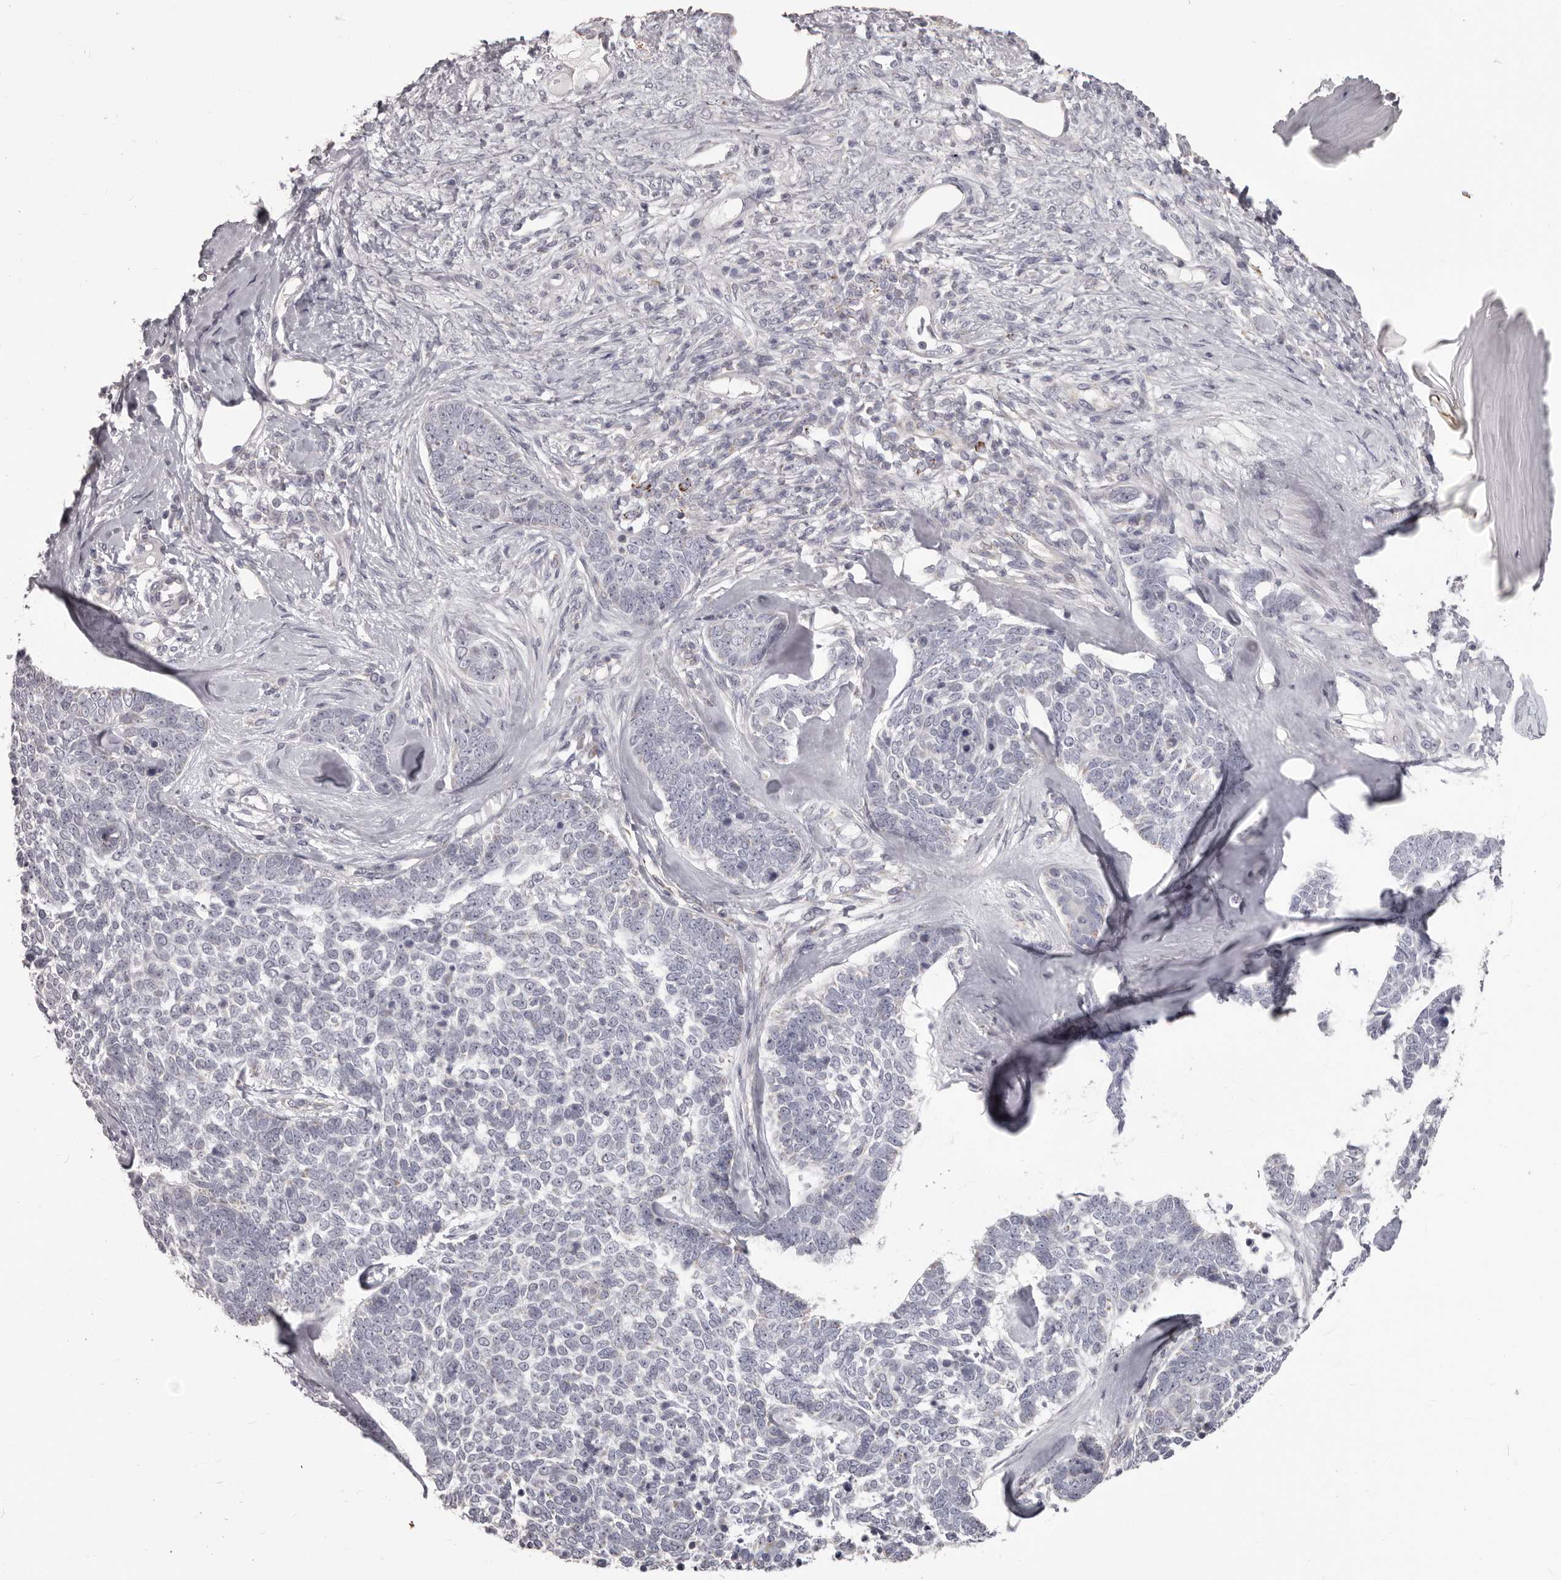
{"staining": {"intensity": "negative", "quantity": "none", "location": "none"}, "tissue": "skin cancer", "cell_type": "Tumor cells", "image_type": "cancer", "snomed": [{"axis": "morphology", "description": "Basal cell carcinoma"}, {"axis": "topography", "description": "Skin"}], "caption": "An image of basal cell carcinoma (skin) stained for a protein displays no brown staining in tumor cells.", "gene": "PRMT2", "patient": {"sex": "female", "age": 81}}